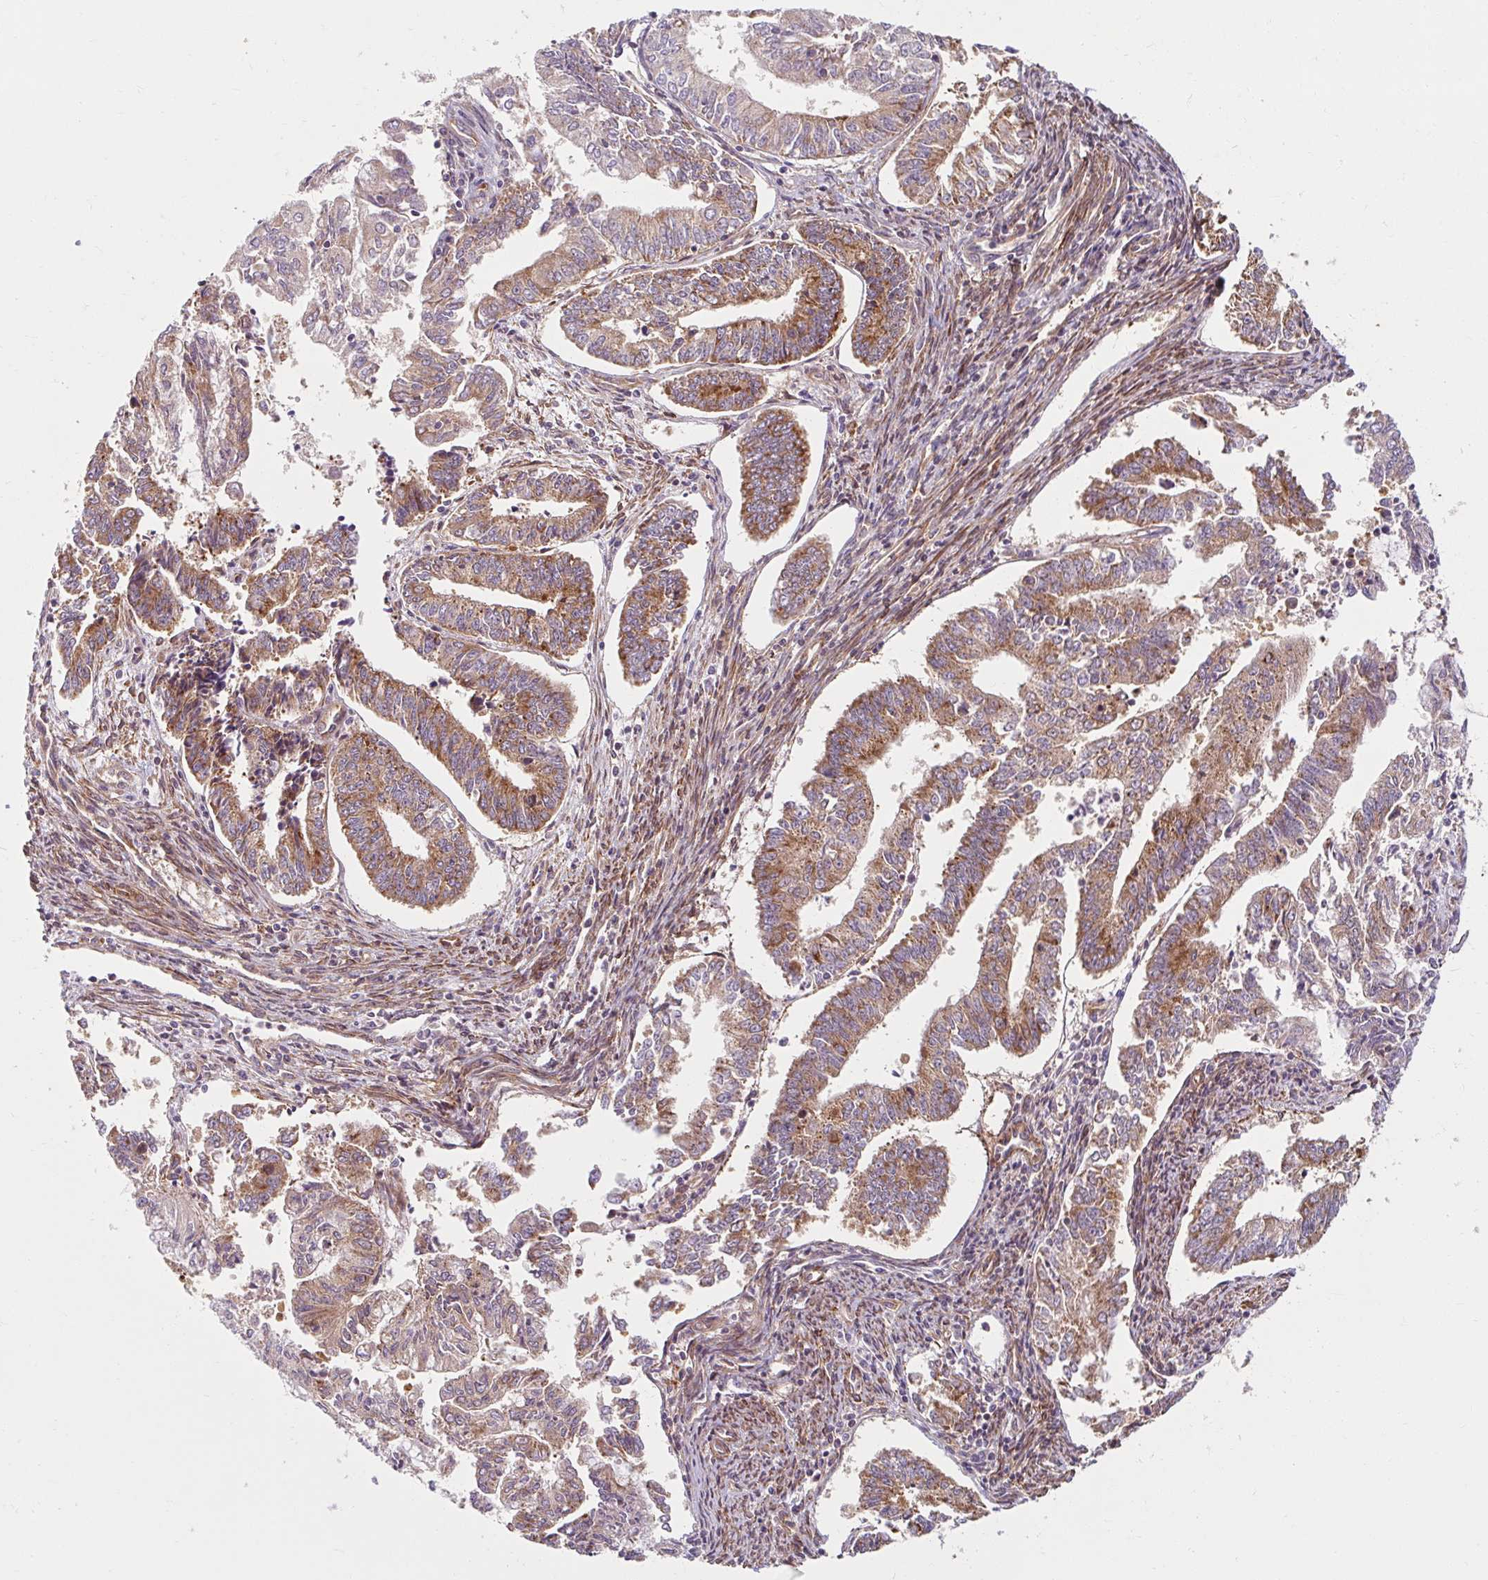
{"staining": {"intensity": "moderate", "quantity": ">75%", "location": "cytoplasmic/membranous"}, "tissue": "endometrial cancer", "cell_type": "Tumor cells", "image_type": "cancer", "snomed": [{"axis": "morphology", "description": "Adenocarcinoma, NOS"}, {"axis": "topography", "description": "Endometrium"}], "caption": "The photomicrograph demonstrates immunohistochemical staining of endometrial cancer. There is moderate cytoplasmic/membranous positivity is seen in about >75% of tumor cells. (DAB IHC with brightfield microscopy, high magnification).", "gene": "BTF3", "patient": {"sex": "female", "age": 61}}